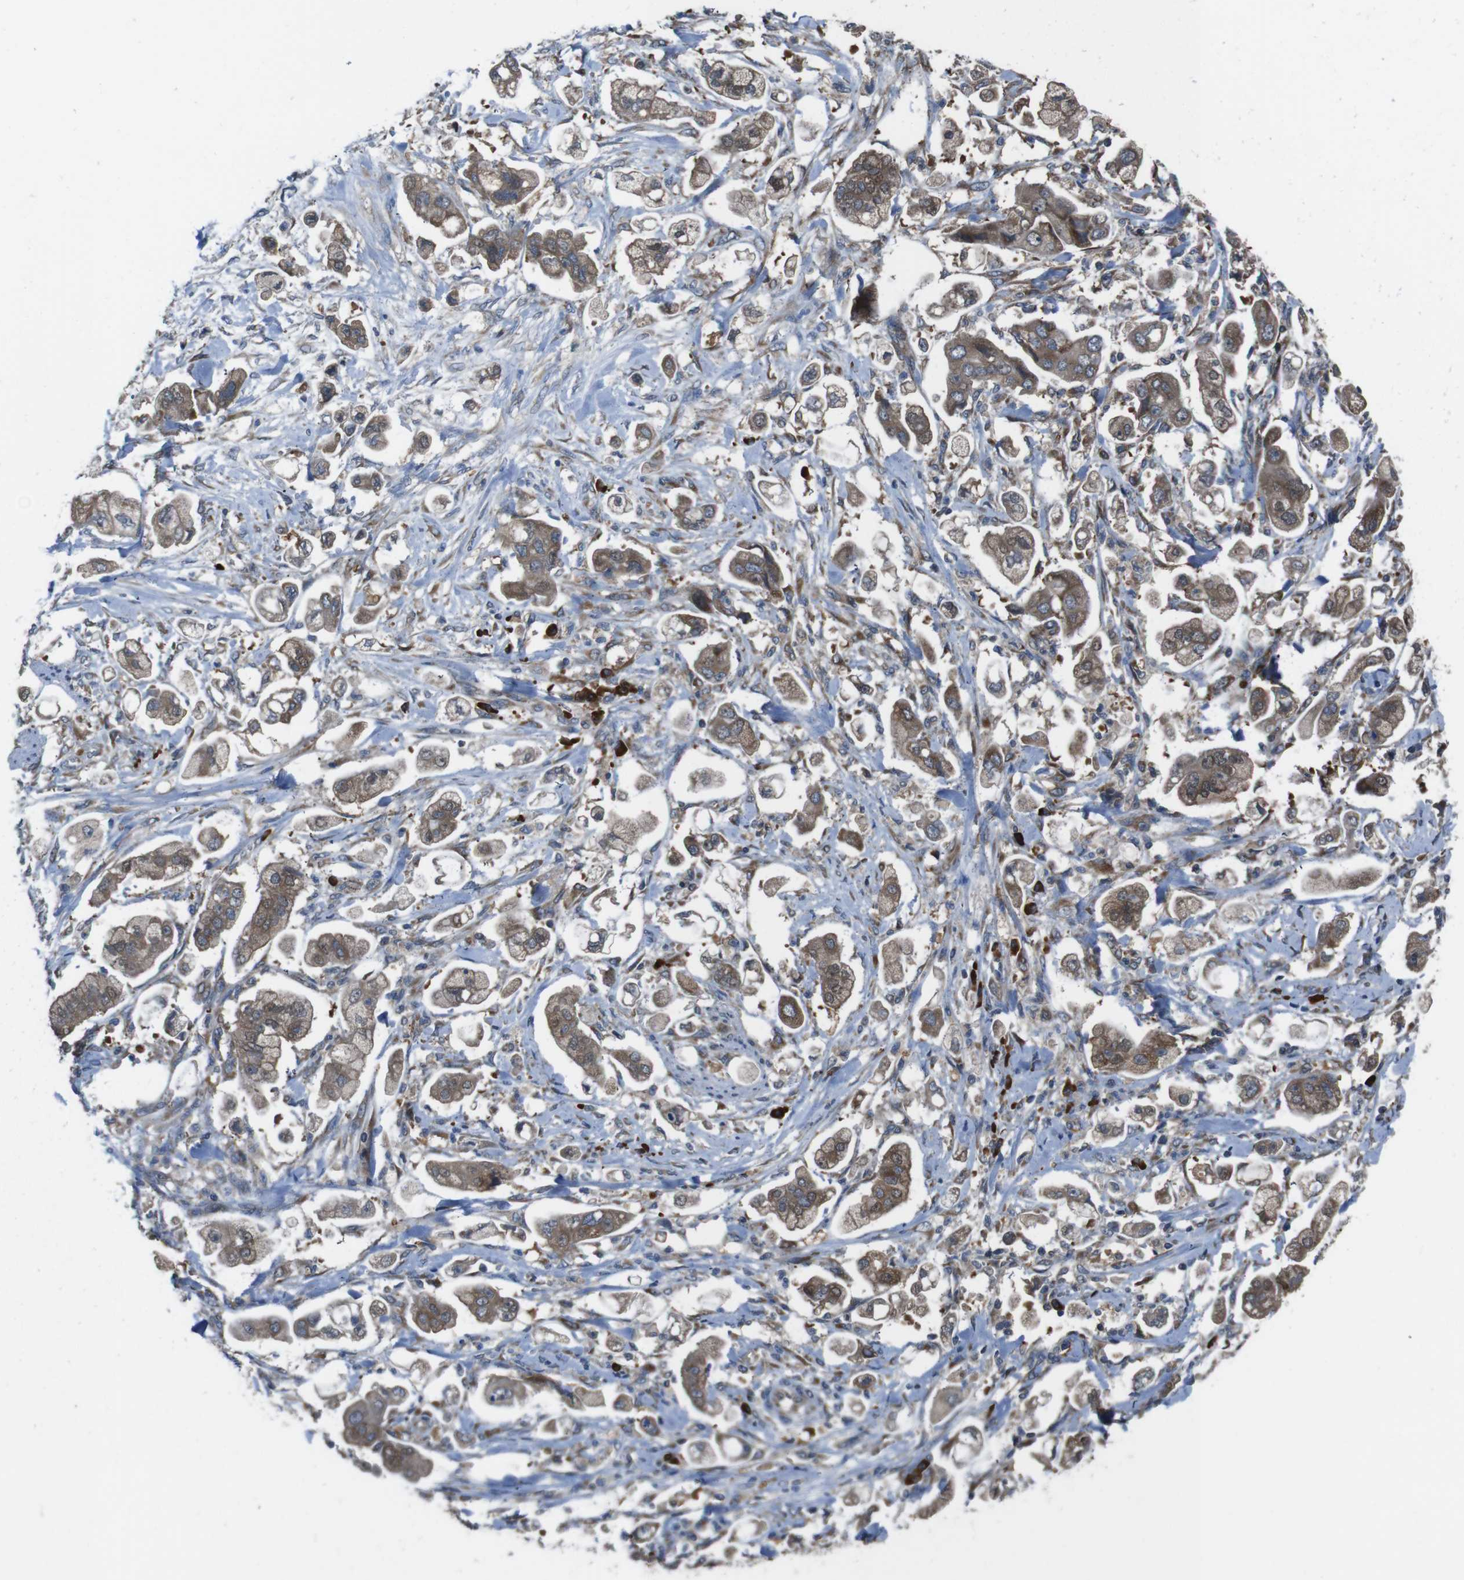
{"staining": {"intensity": "moderate", "quantity": ">75%", "location": "cytoplasmic/membranous"}, "tissue": "stomach cancer", "cell_type": "Tumor cells", "image_type": "cancer", "snomed": [{"axis": "morphology", "description": "Adenocarcinoma, NOS"}, {"axis": "topography", "description": "Stomach"}], "caption": "Immunohistochemistry (IHC) of human stomach cancer reveals medium levels of moderate cytoplasmic/membranous positivity in approximately >75% of tumor cells.", "gene": "SSR3", "patient": {"sex": "male", "age": 62}}